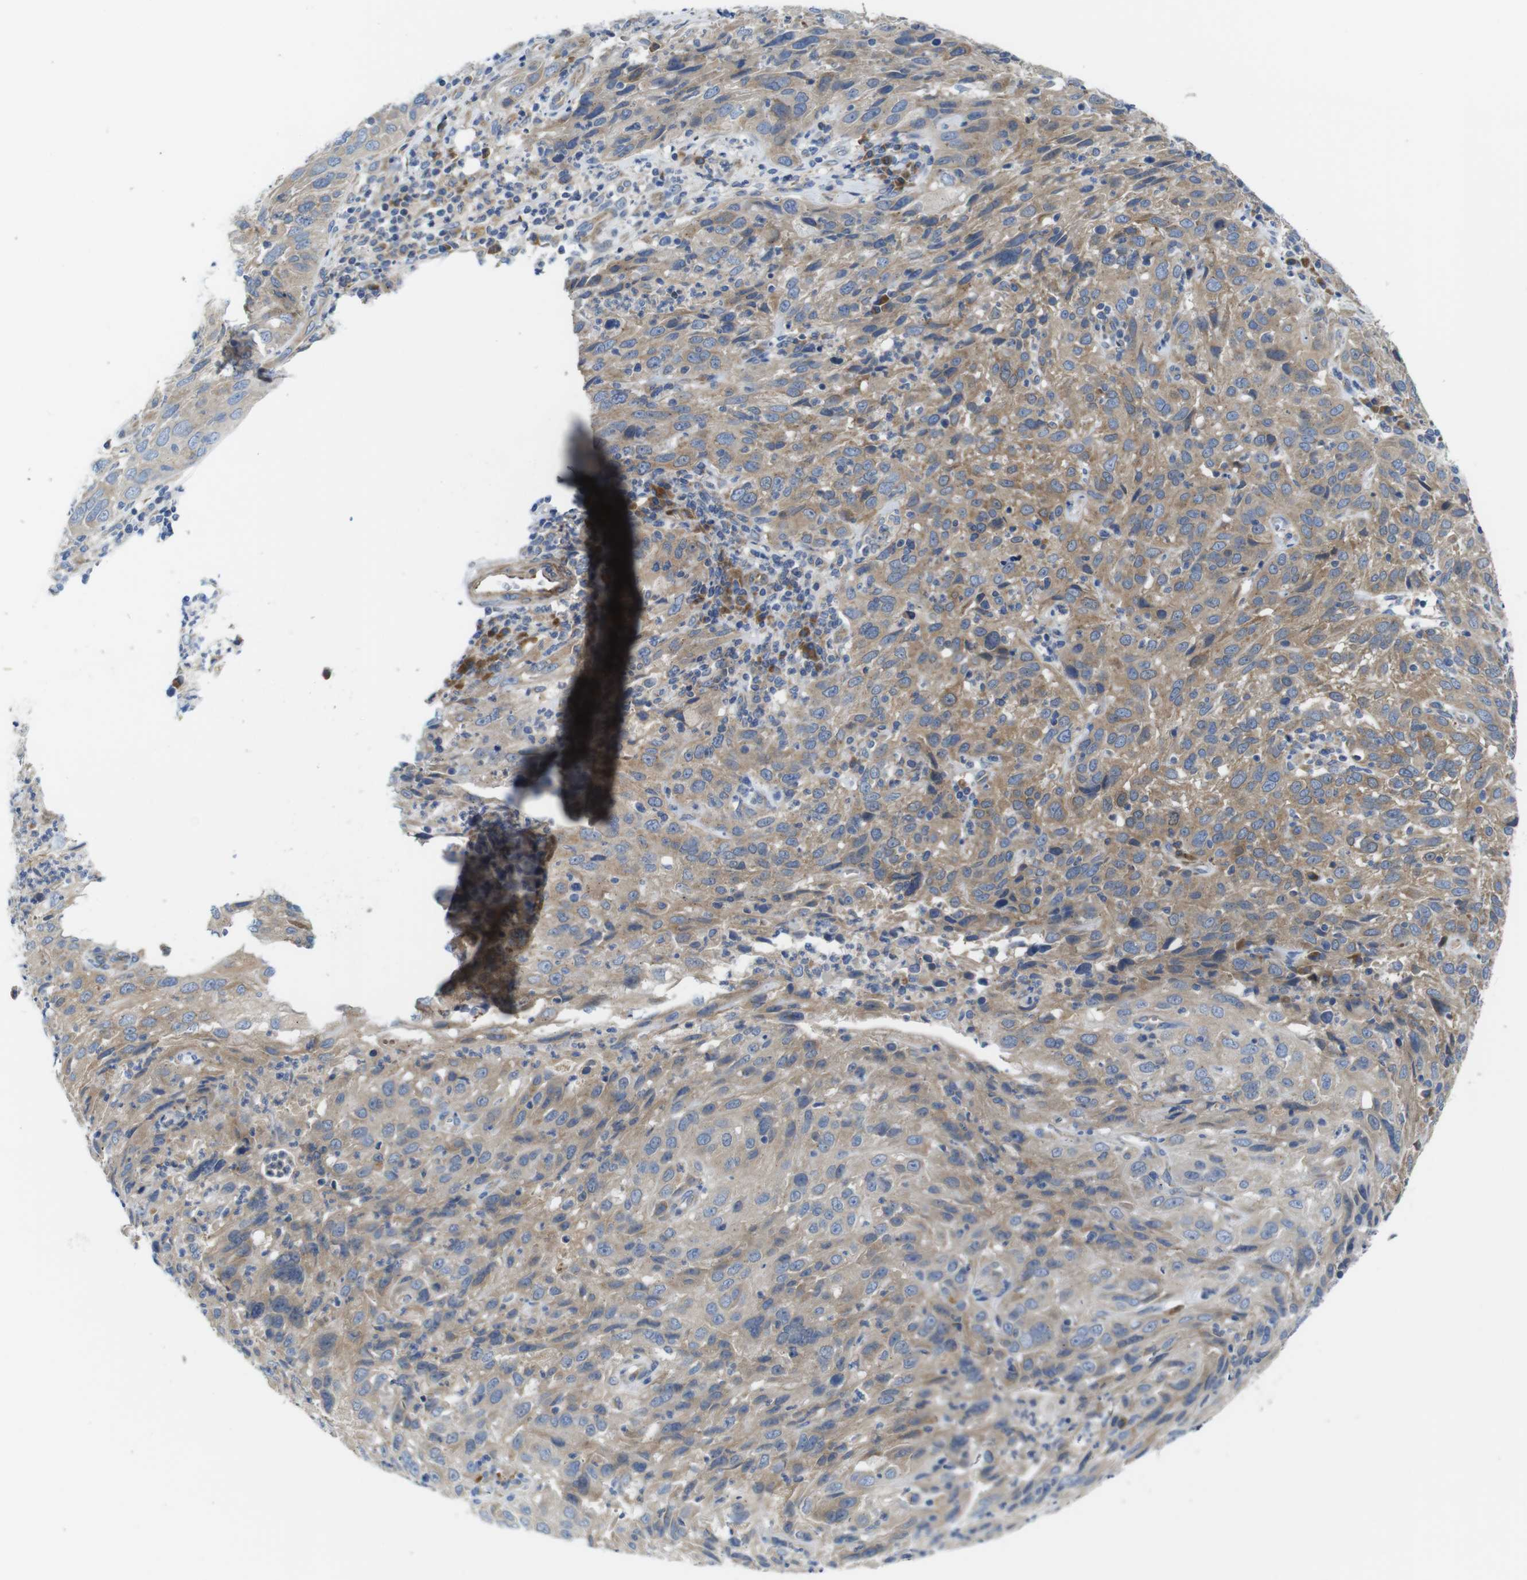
{"staining": {"intensity": "moderate", "quantity": ">75%", "location": "cytoplasmic/membranous"}, "tissue": "cervical cancer", "cell_type": "Tumor cells", "image_type": "cancer", "snomed": [{"axis": "morphology", "description": "Squamous cell carcinoma, NOS"}, {"axis": "topography", "description": "Cervix"}], "caption": "Cervical cancer (squamous cell carcinoma) stained for a protein demonstrates moderate cytoplasmic/membranous positivity in tumor cells.", "gene": "DDRGK1", "patient": {"sex": "female", "age": 32}}